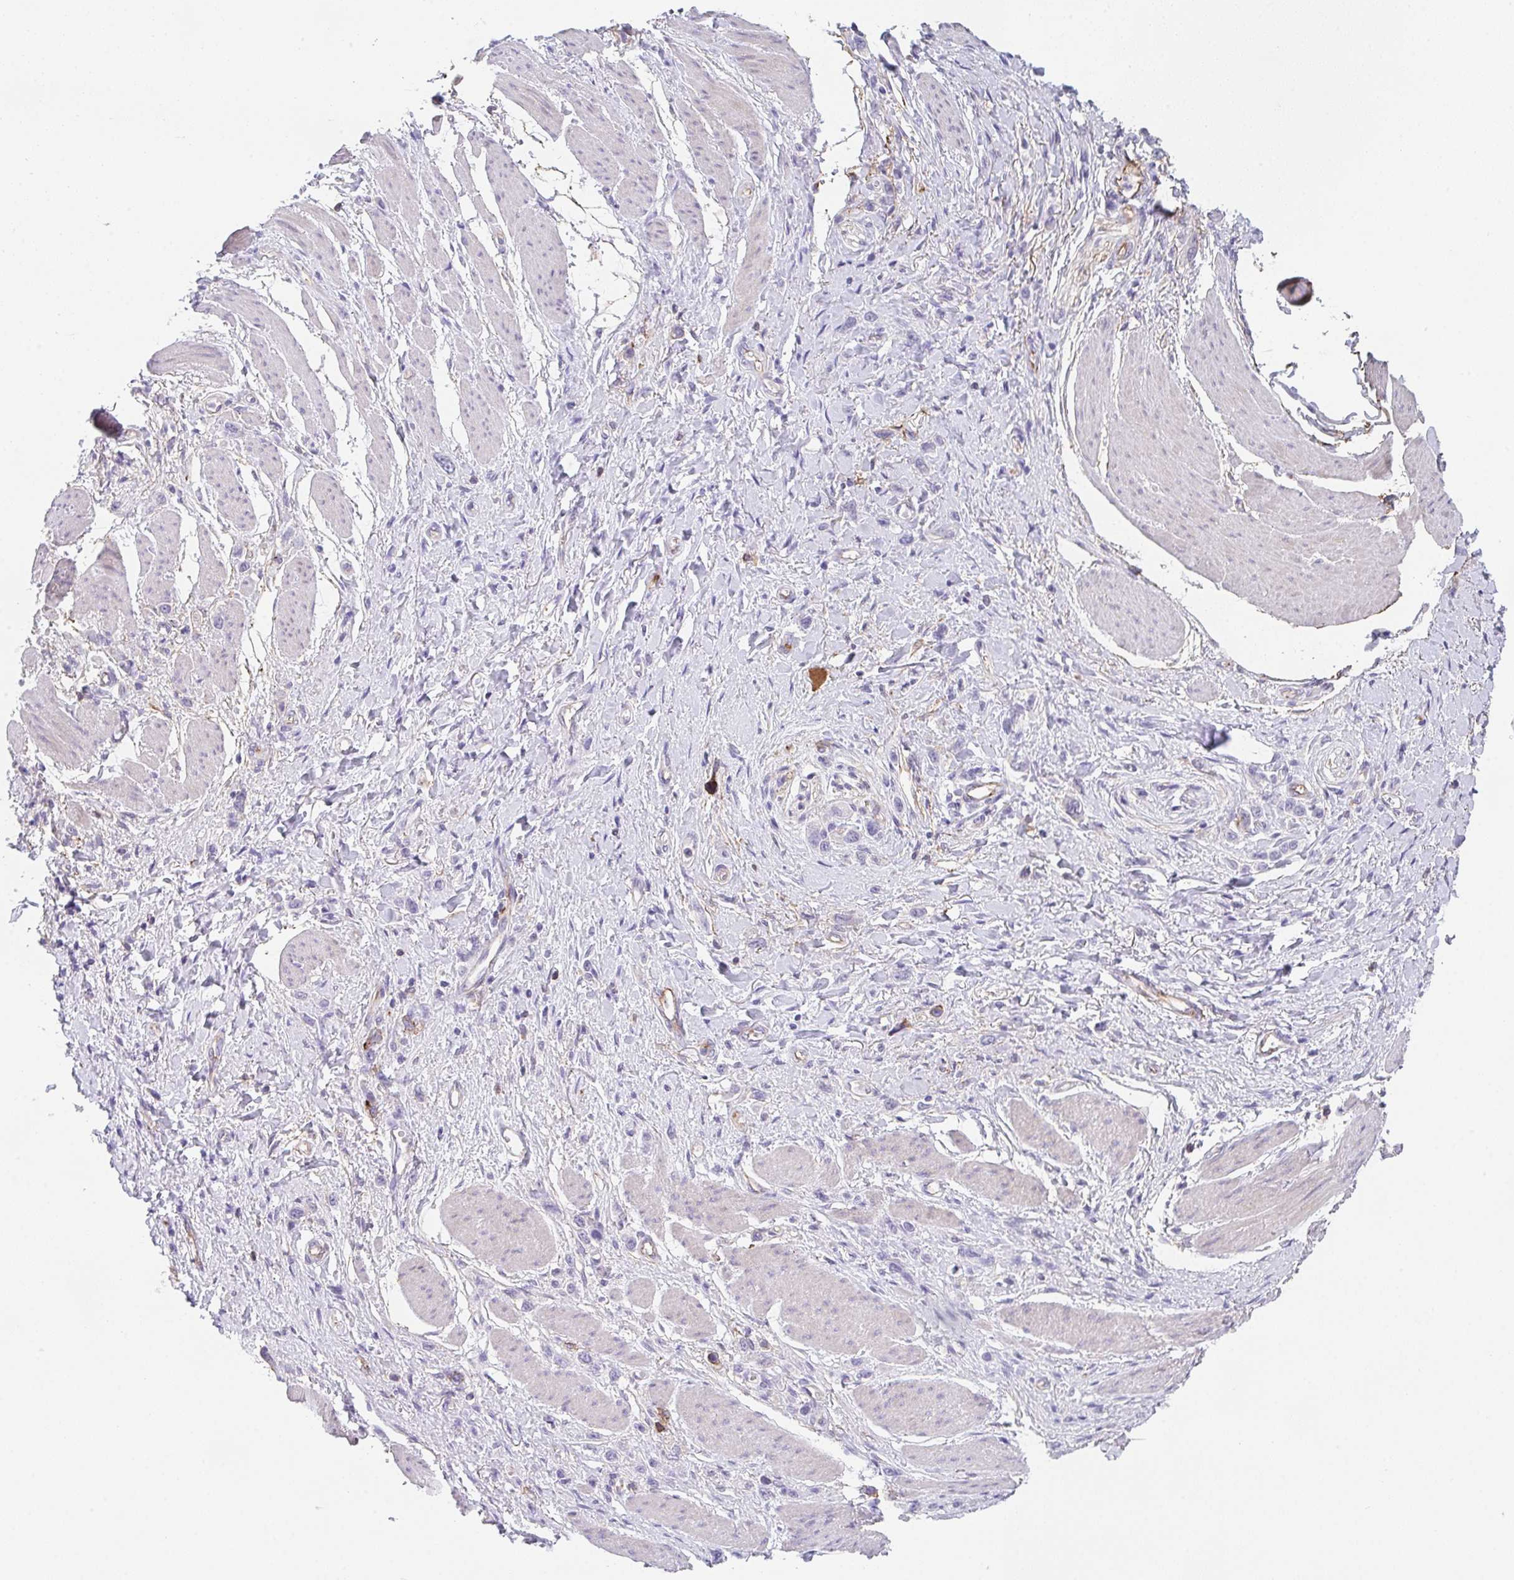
{"staining": {"intensity": "negative", "quantity": "none", "location": "none"}, "tissue": "stomach cancer", "cell_type": "Tumor cells", "image_type": "cancer", "snomed": [{"axis": "morphology", "description": "Adenocarcinoma, NOS"}, {"axis": "topography", "description": "Stomach"}], "caption": "High power microscopy micrograph of an IHC photomicrograph of stomach cancer, revealing no significant staining in tumor cells.", "gene": "DBN1", "patient": {"sex": "female", "age": 65}}